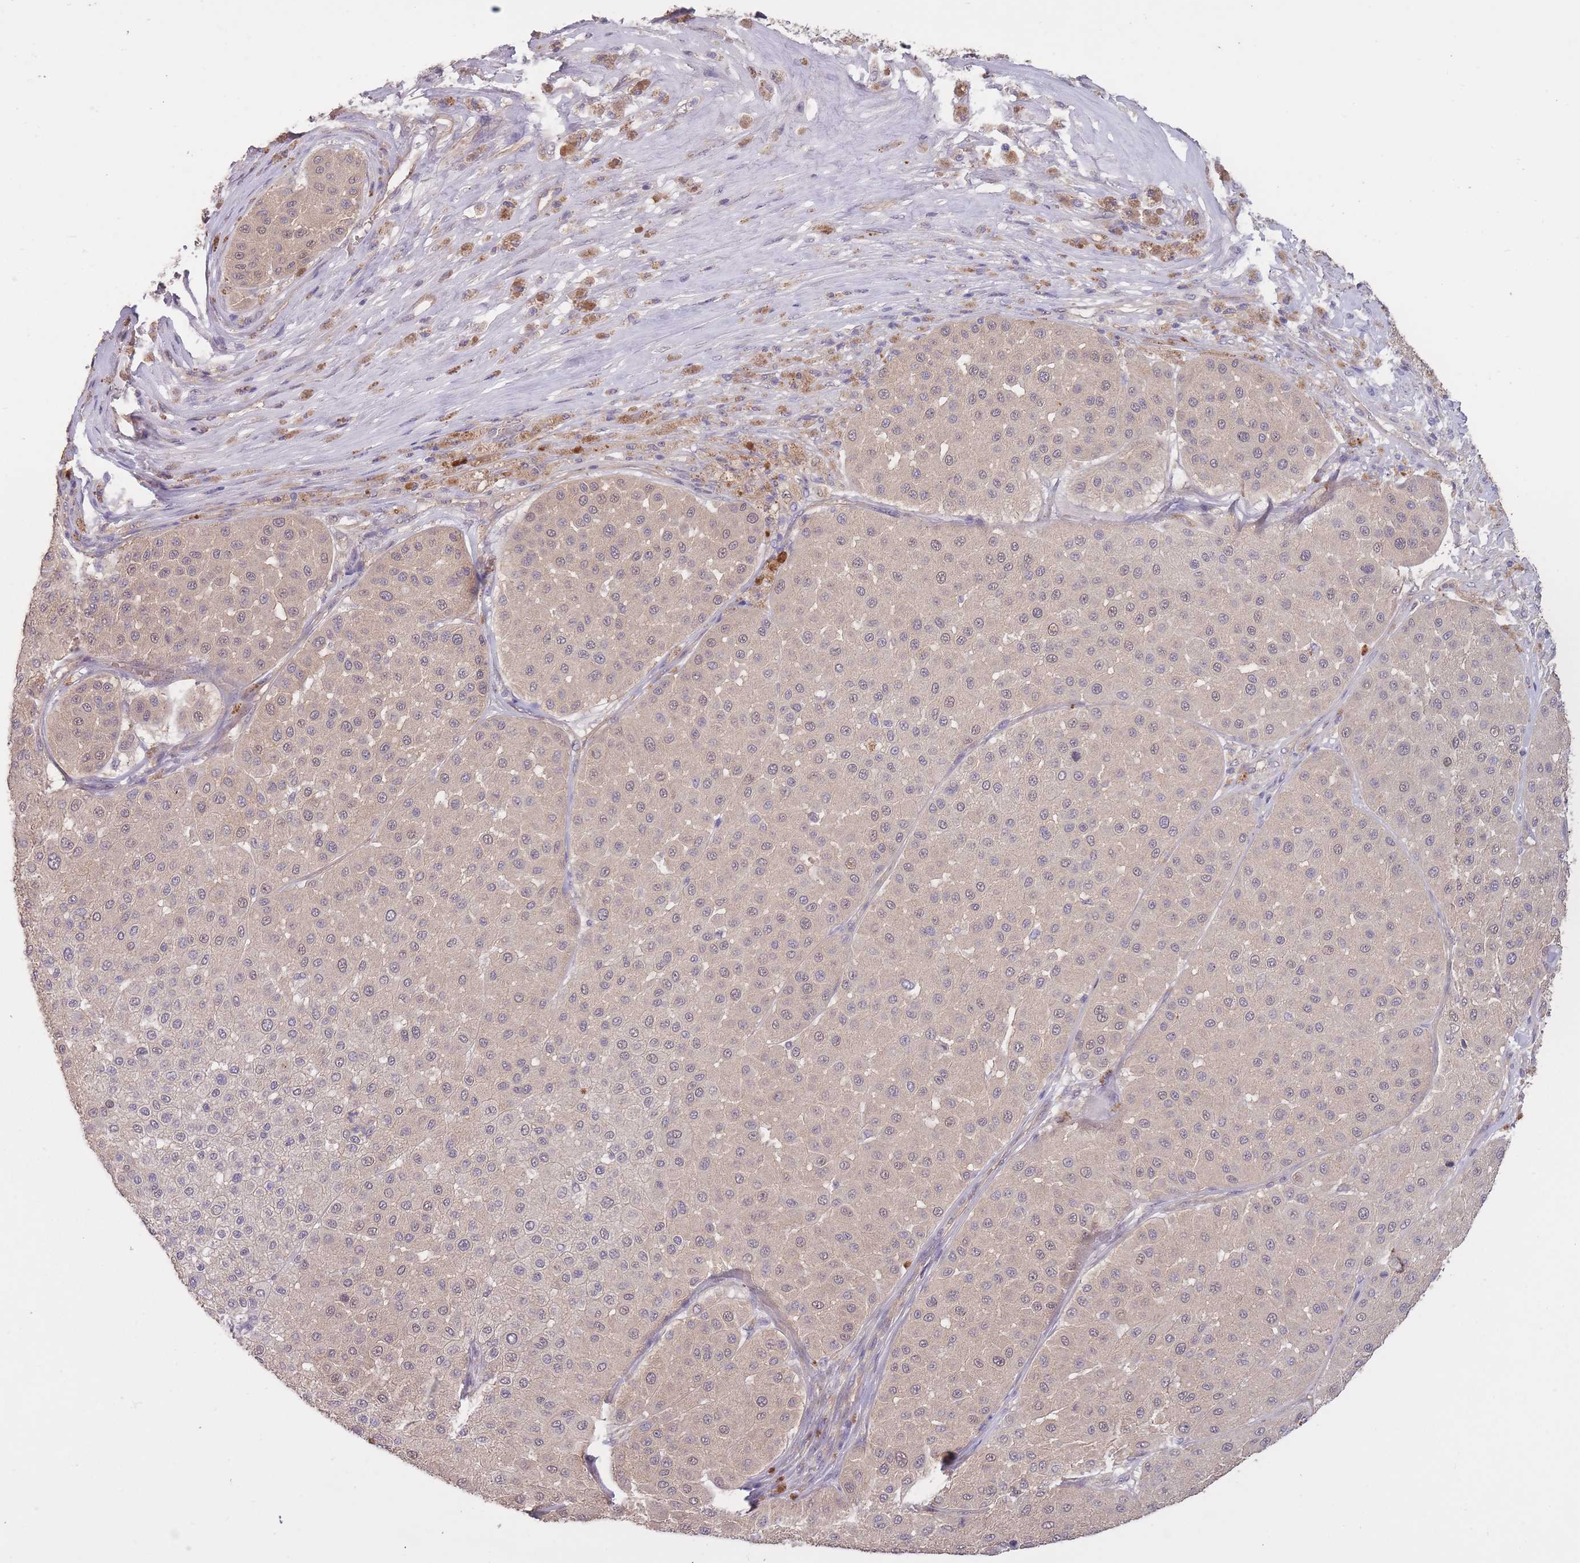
{"staining": {"intensity": "weak", "quantity": ">75%", "location": "cytoplasmic/membranous"}, "tissue": "melanoma", "cell_type": "Tumor cells", "image_type": "cancer", "snomed": [{"axis": "morphology", "description": "Malignant melanoma, Metastatic site"}, {"axis": "topography", "description": "Smooth muscle"}], "caption": "Malignant melanoma (metastatic site) tissue exhibits weak cytoplasmic/membranous expression in about >75% of tumor cells, visualized by immunohistochemistry. Nuclei are stained in blue.", "gene": "KIAA1755", "patient": {"sex": "male", "age": 41}}